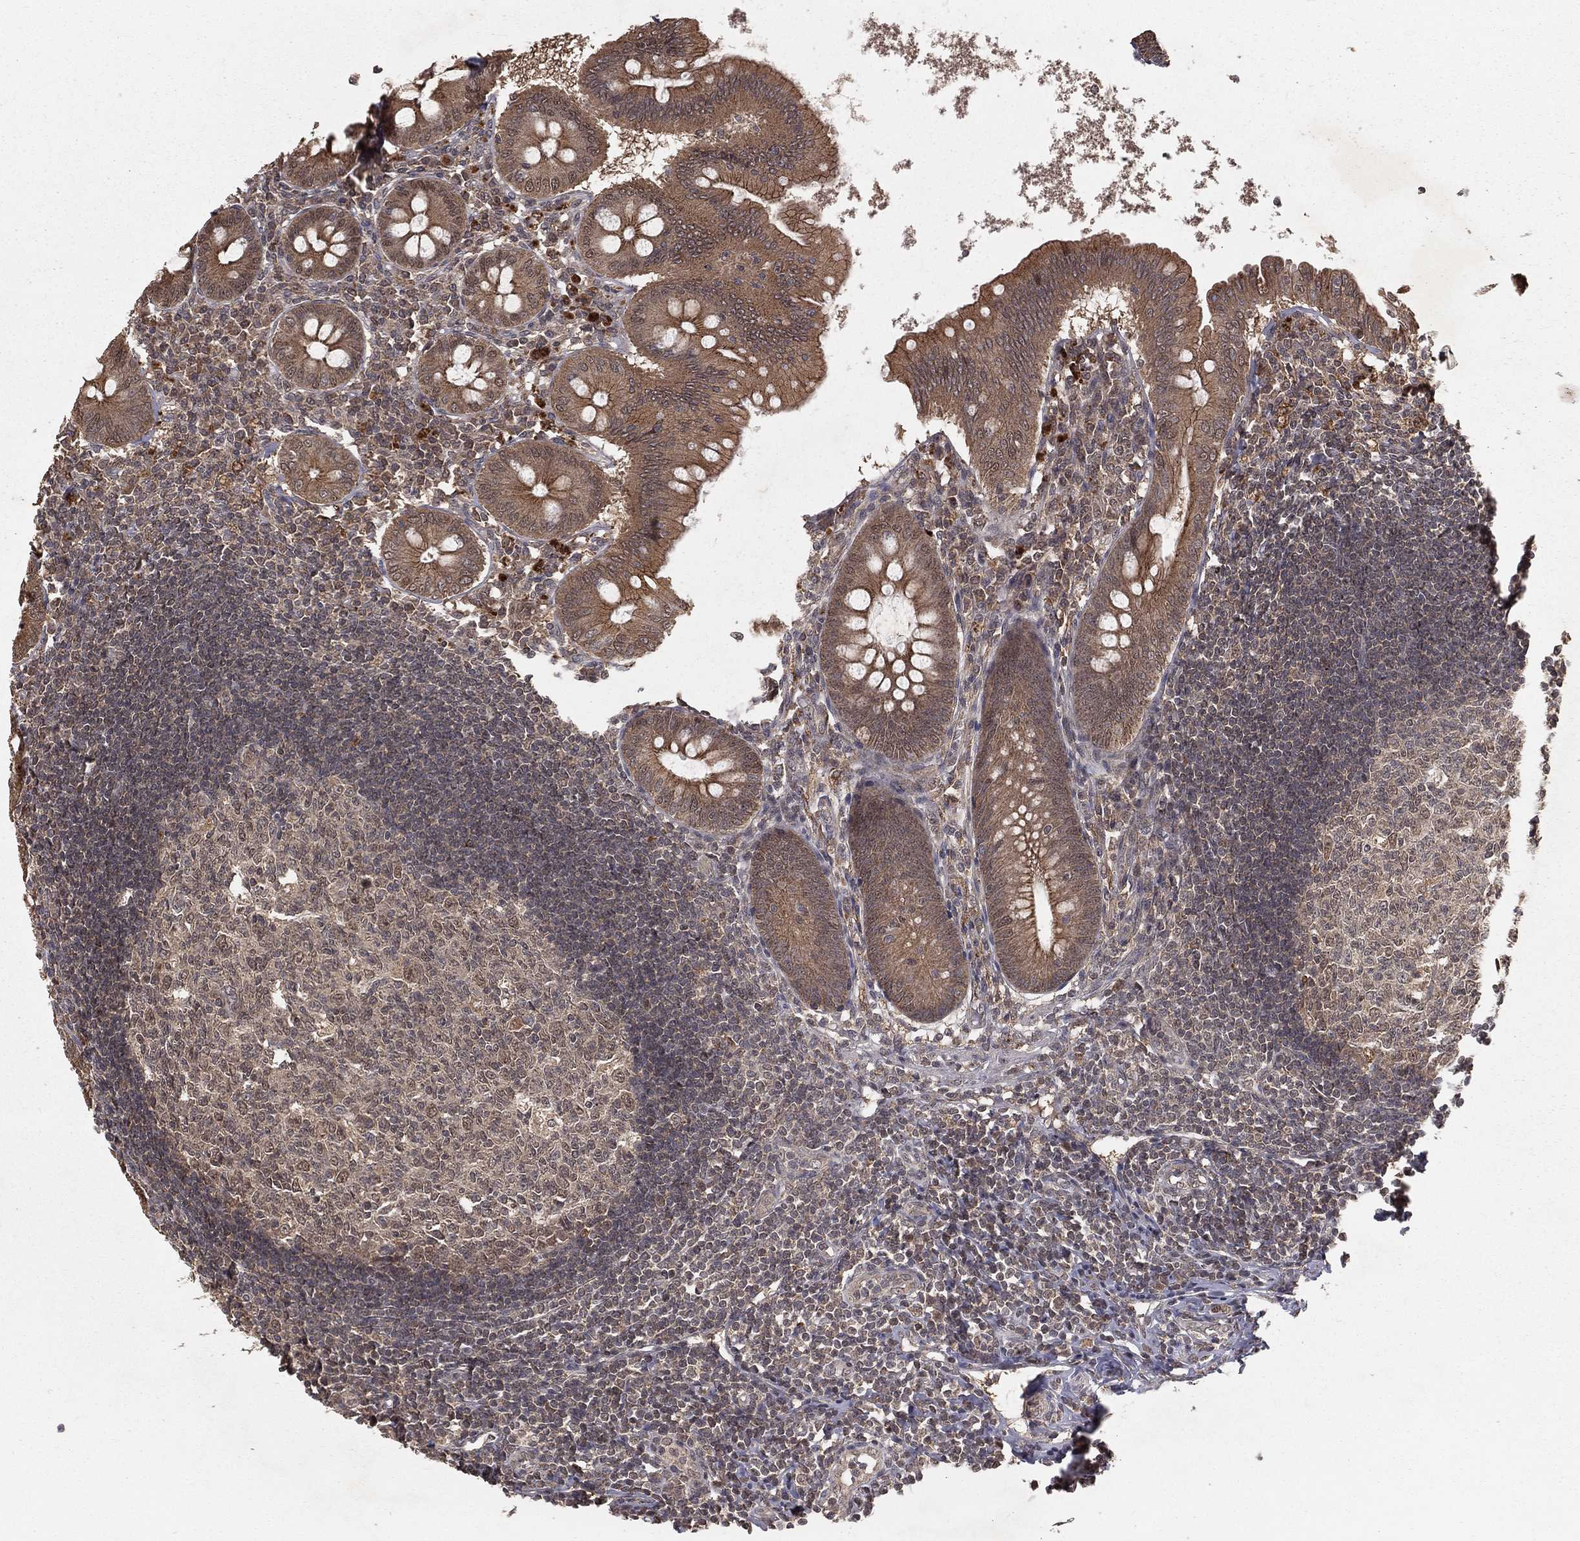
{"staining": {"intensity": "moderate", "quantity": "25%-75%", "location": "cytoplasmic/membranous"}, "tissue": "appendix", "cell_type": "Glandular cells", "image_type": "normal", "snomed": [{"axis": "morphology", "description": "Normal tissue, NOS"}, {"axis": "morphology", "description": "Inflammation, NOS"}, {"axis": "topography", "description": "Appendix"}], "caption": "A brown stain labels moderate cytoplasmic/membranous positivity of a protein in glandular cells of normal appendix. (DAB (3,3'-diaminobenzidine) IHC with brightfield microscopy, high magnification).", "gene": "ZDHHC15", "patient": {"sex": "male", "age": 16}}